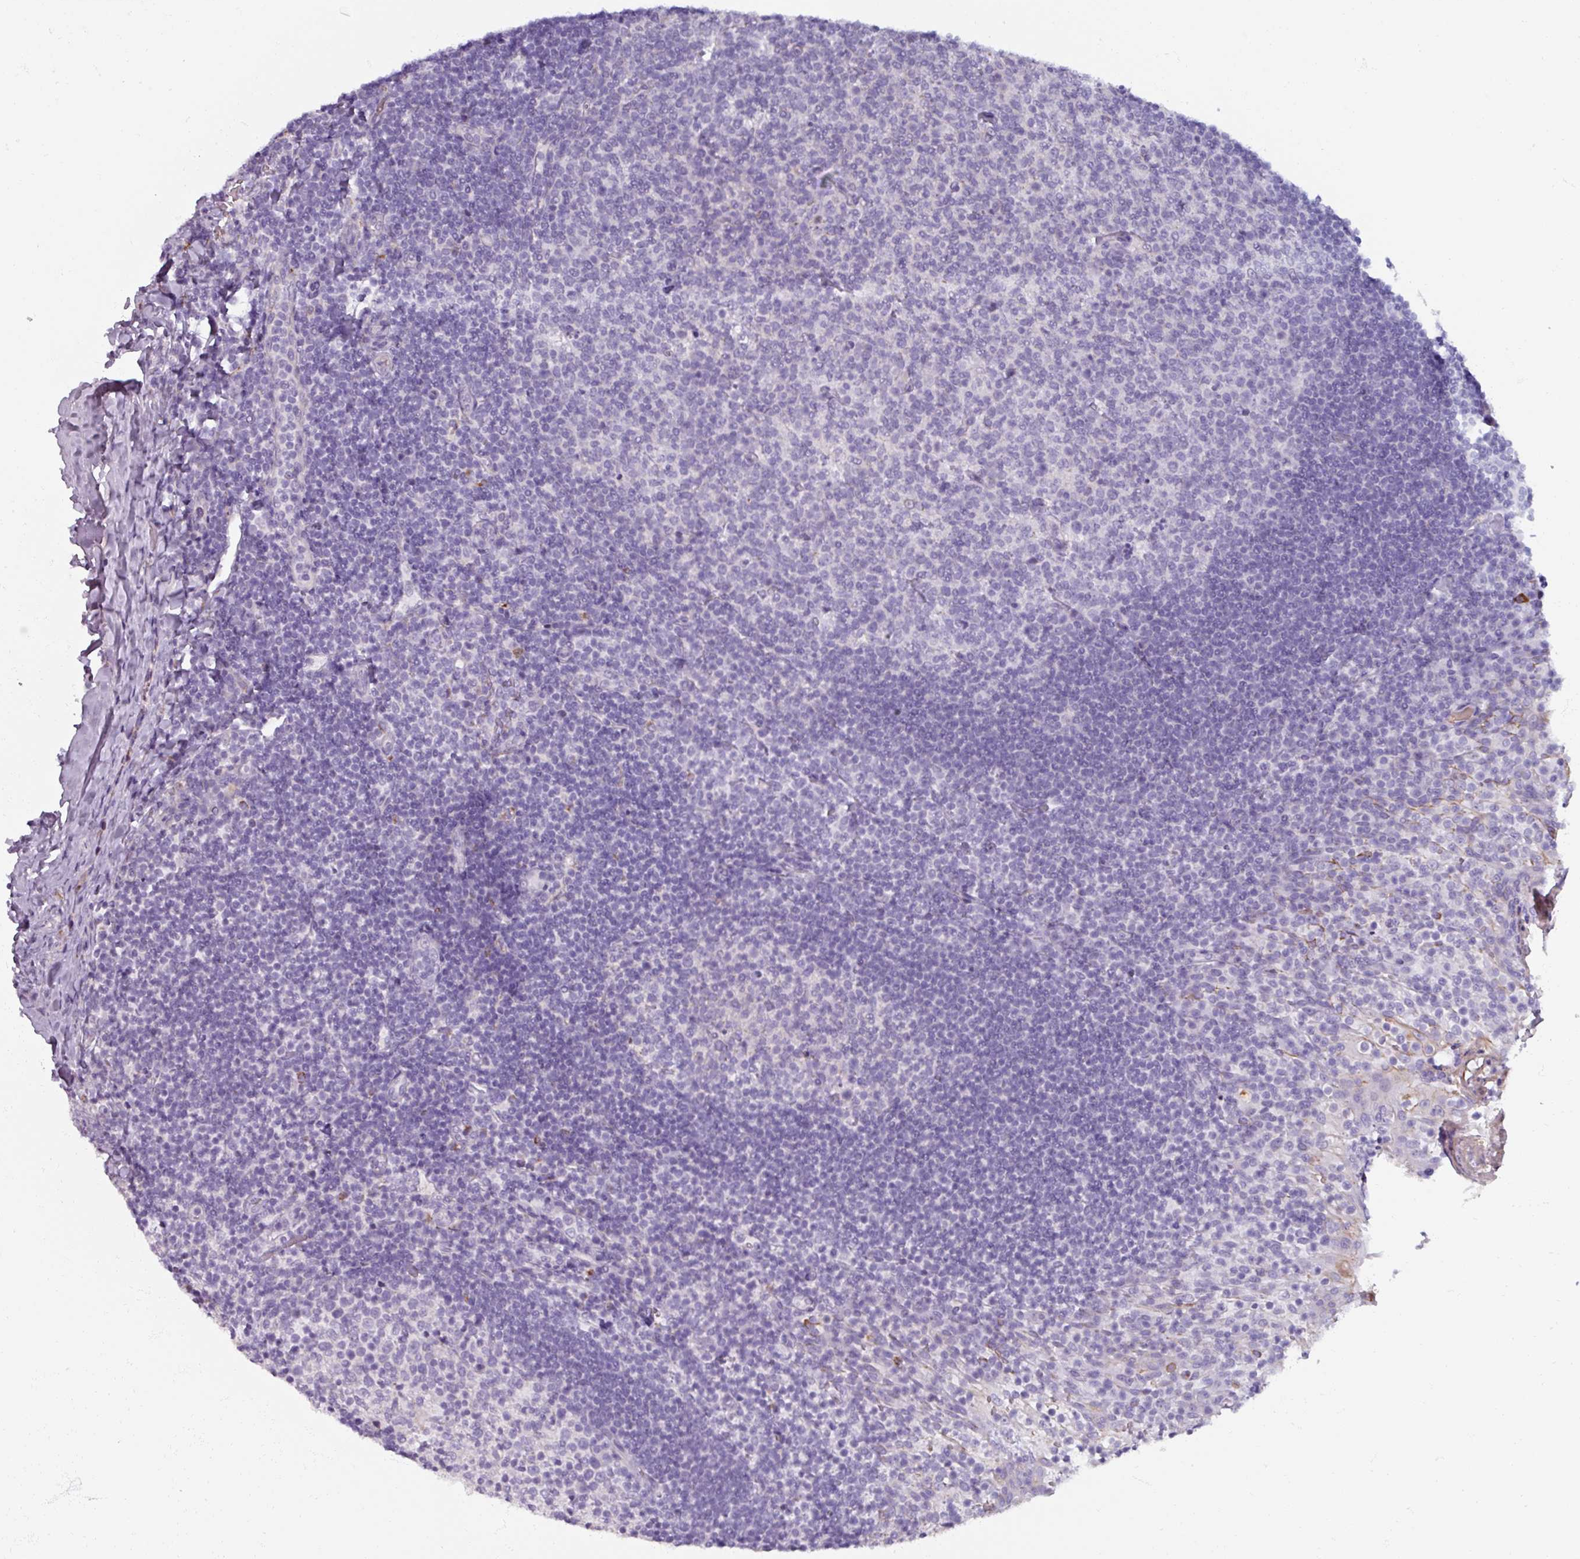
{"staining": {"intensity": "negative", "quantity": "none", "location": "none"}, "tissue": "tonsil", "cell_type": "Germinal center cells", "image_type": "normal", "snomed": [{"axis": "morphology", "description": "Normal tissue, NOS"}, {"axis": "topography", "description": "Tonsil"}], "caption": "Germinal center cells show no significant protein positivity in benign tonsil. (DAB (3,3'-diaminobenzidine) immunohistochemistry visualized using brightfield microscopy, high magnification).", "gene": "SPESP1", "patient": {"sex": "female", "age": 10}}